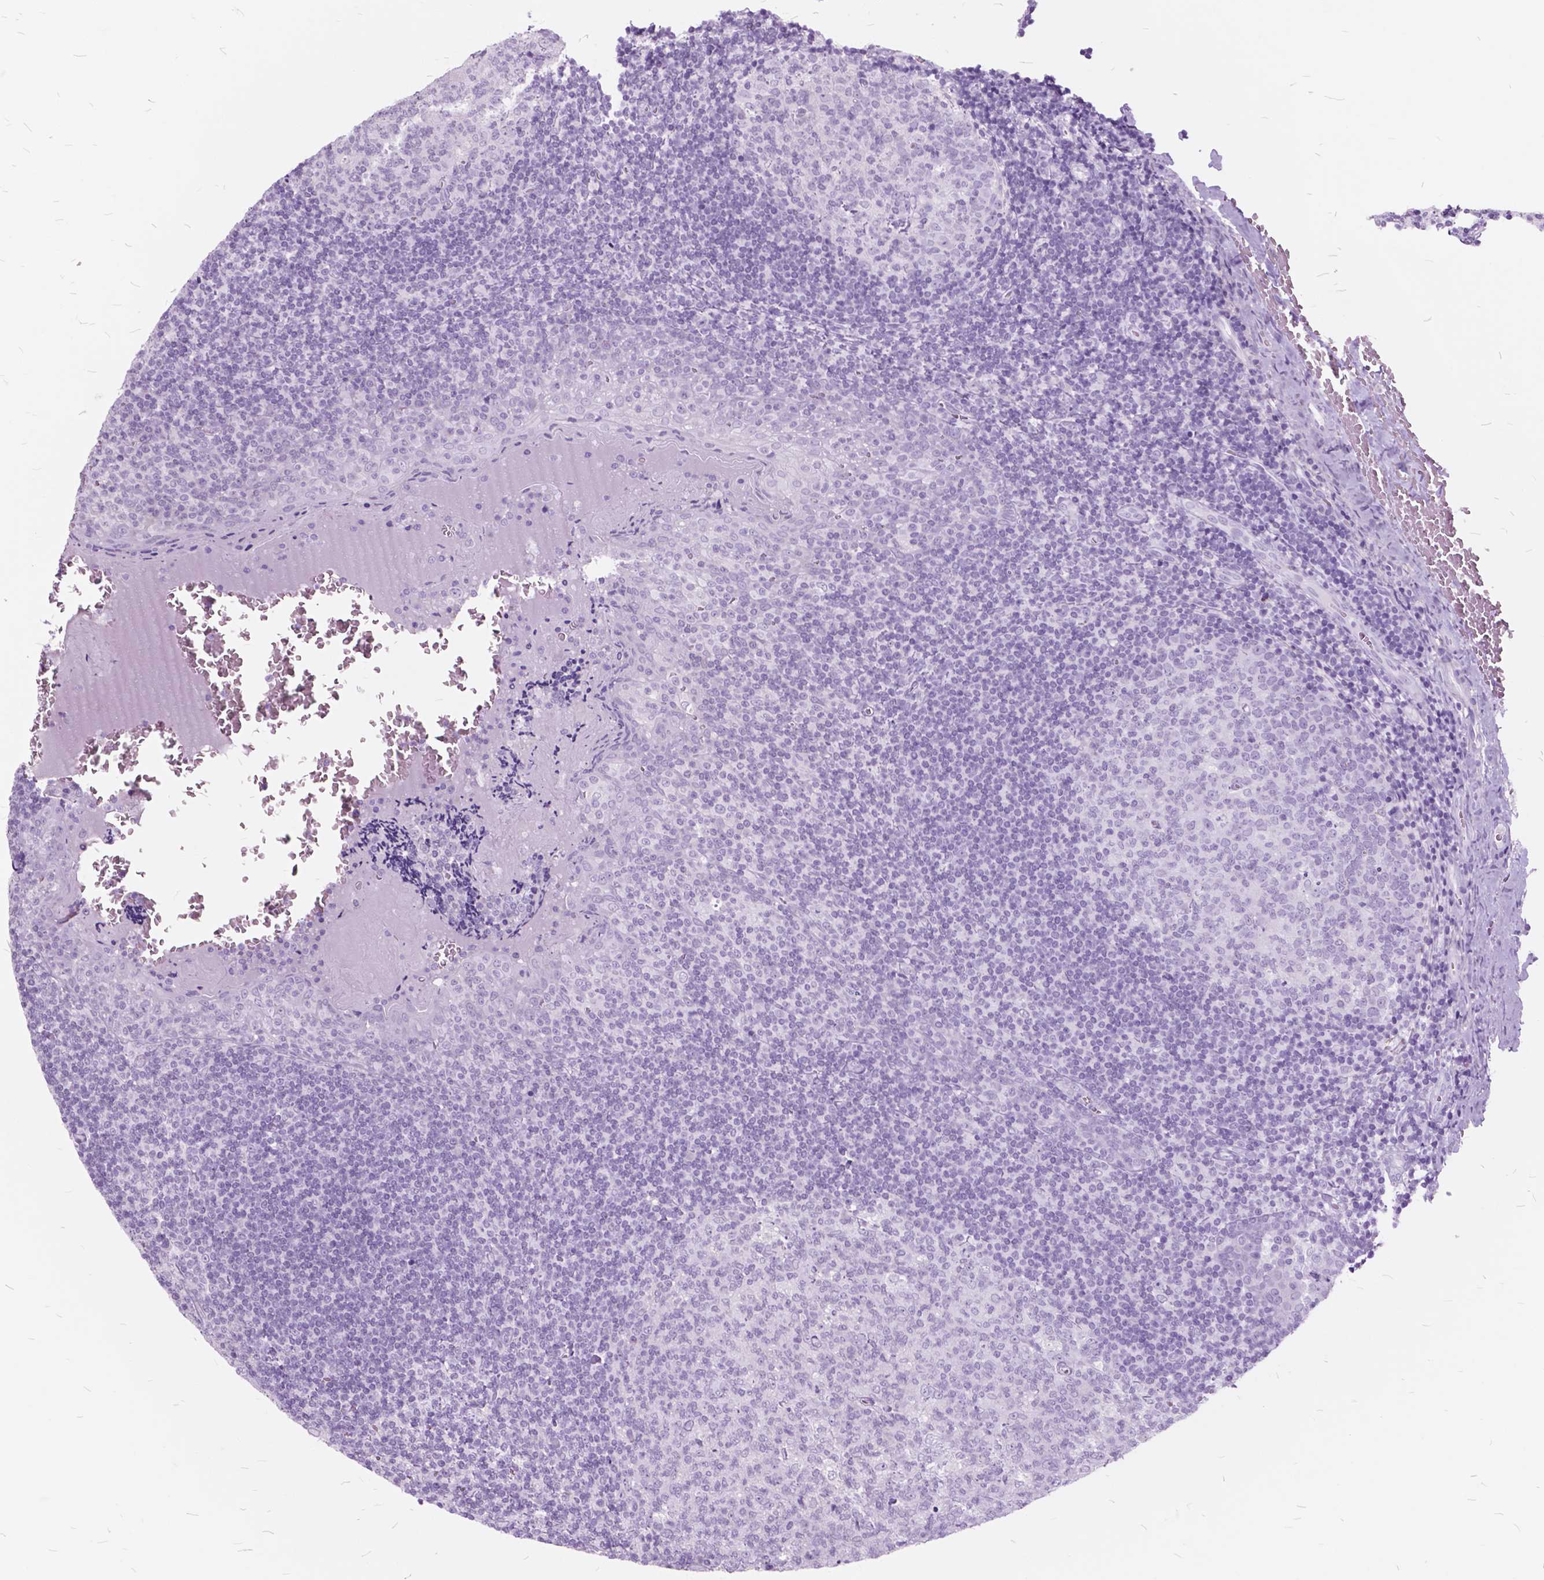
{"staining": {"intensity": "negative", "quantity": "none", "location": "none"}, "tissue": "tonsil", "cell_type": "Germinal center cells", "image_type": "normal", "snomed": [{"axis": "morphology", "description": "Normal tissue, NOS"}, {"axis": "morphology", "description": "Inflammation, NOS"}, {"axis": "topography", "description": "Tonsil"}], "caption": "This image is of benign tonsil stained with immunohistochemistry to label a protein in brown with the nuclei are counter-stained blue. There is no positivity in germinal center cells.", "gene": "GDF9", "patient": {"sex": "female", "age": 31}}